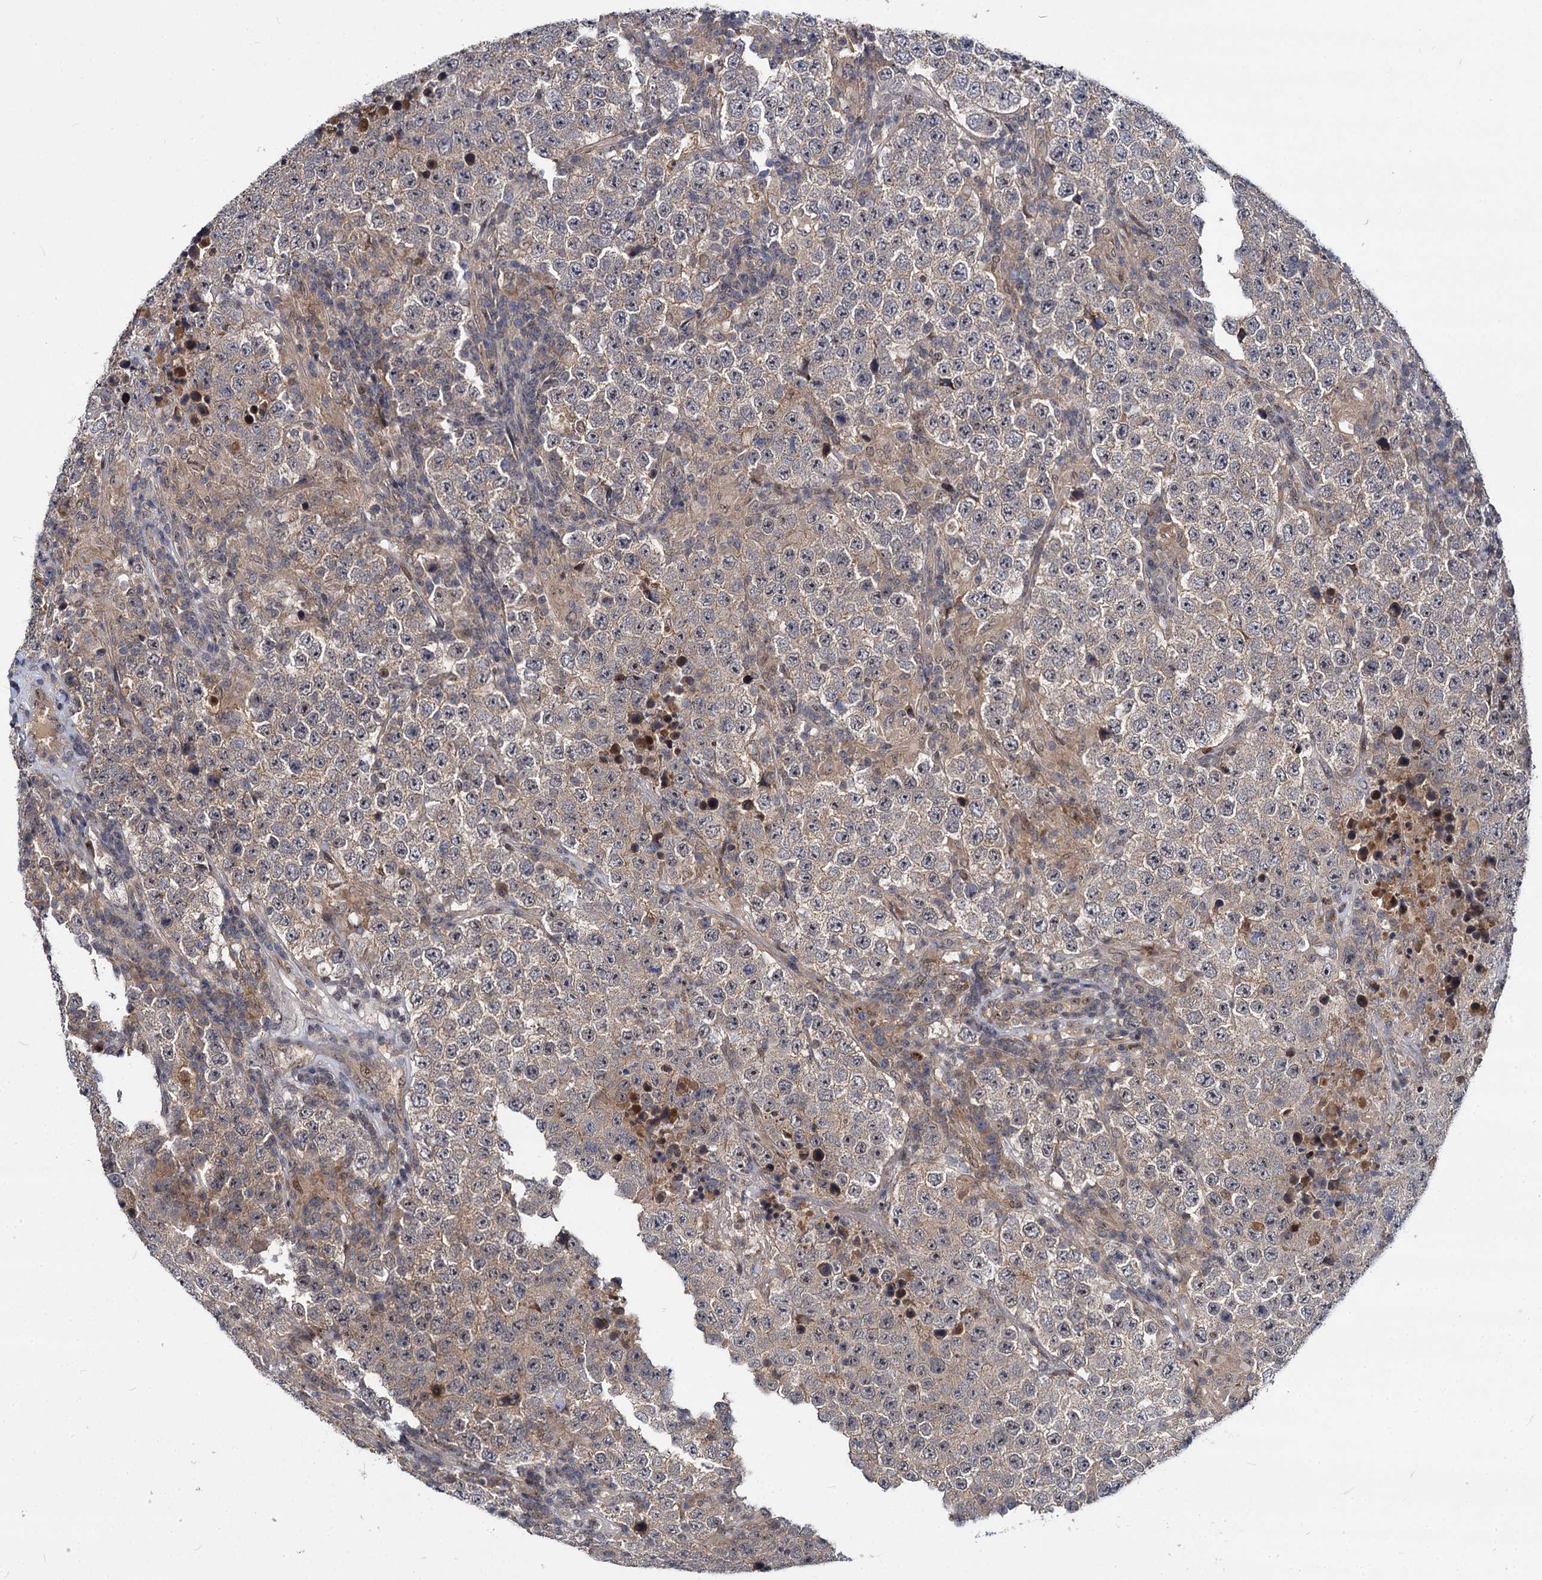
{"staining": {"intensity": "weak", "quantity": "25%-75%", "location": "cytoplasmic/membranous"}, "tissue": "testis cancer", "cell_type": "Tumor cells", "image_type": "cancer", "snomed": [{"axis": "morphology", "description": "Normal tissue, NOS"}, {"axis": "morphology", "description": "Urothelial carcinoma, High grade"}, {"axis": "morphology", "description": "Seminoma, NOS"}, {"axis": "morphology", "description": "Carcinoma, Embryonal, NOS"}, {"axis": "topography", "description": "Urinary bladder"}, {"axis": "topography", "description": "Testis"}], "caption": "Immunohistochemical staining of testis cancer (embryonal carcinoma) exhibits low levels of weak cytoplasmic/membranous protein expression in approximately 25%-75% of tumor cells.", "gene": "MAML2", "patient": {"sex": "male", "age": 41}}